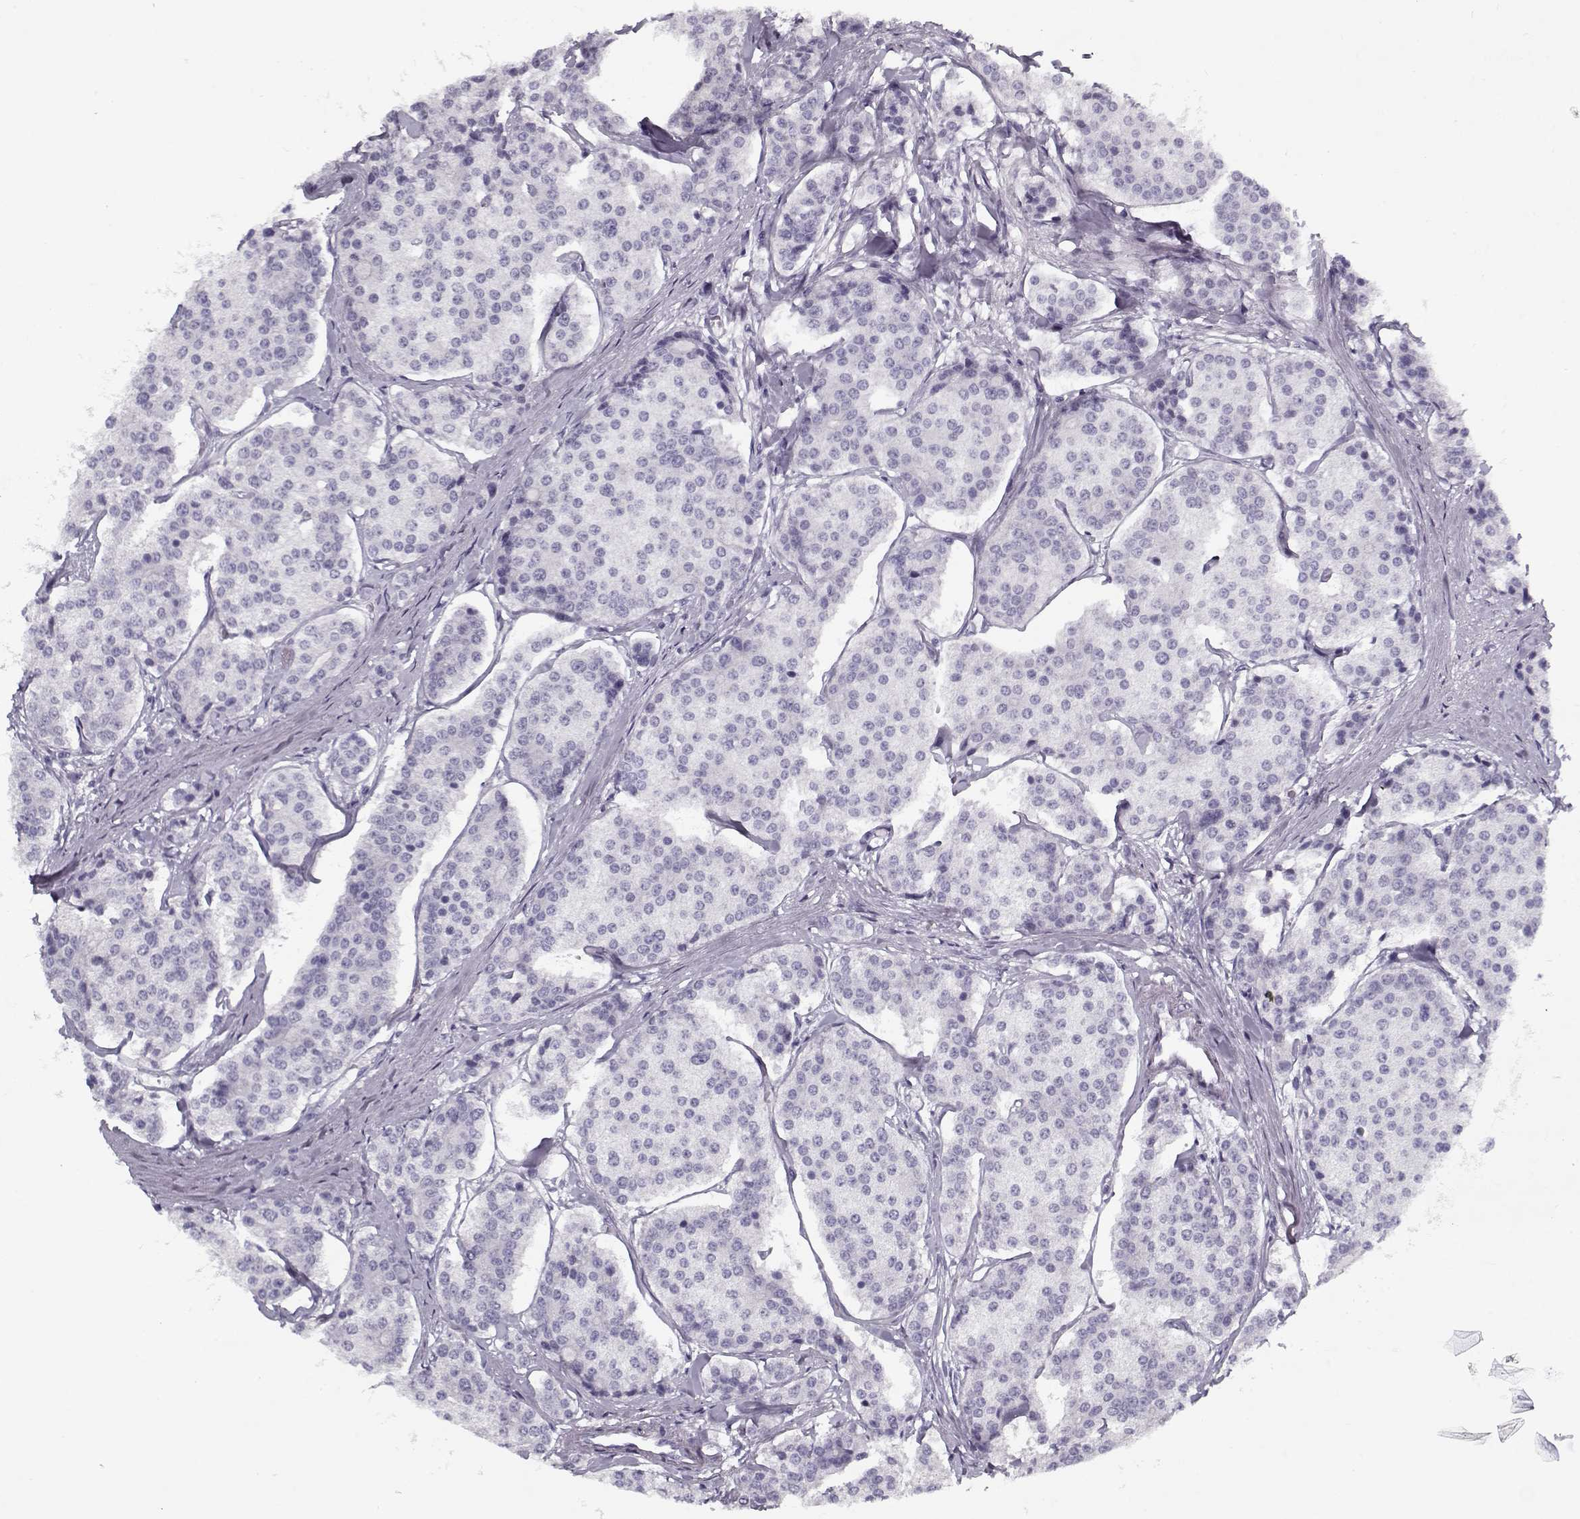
{"staining": {"intensity": "negative", "quantity": "none", "location": "none"}, "tissue": "carcinoid", "cell_type": "Tumor cells", "image_type": "cancer", "snomed": [{"axis": "morphology", "description": "Carcinoid, malignant, NOS"}, {"axis": "topography", "description": "Small intestine"}], "caption": "Photomicrograph shows no significant protein positivity in tumor cells of malignant carcinoid. (DAB immunohistochemistry (IHC), high magnification).", "gene": "CCDC136", "patient": {"sex": "female", "age": 65}}